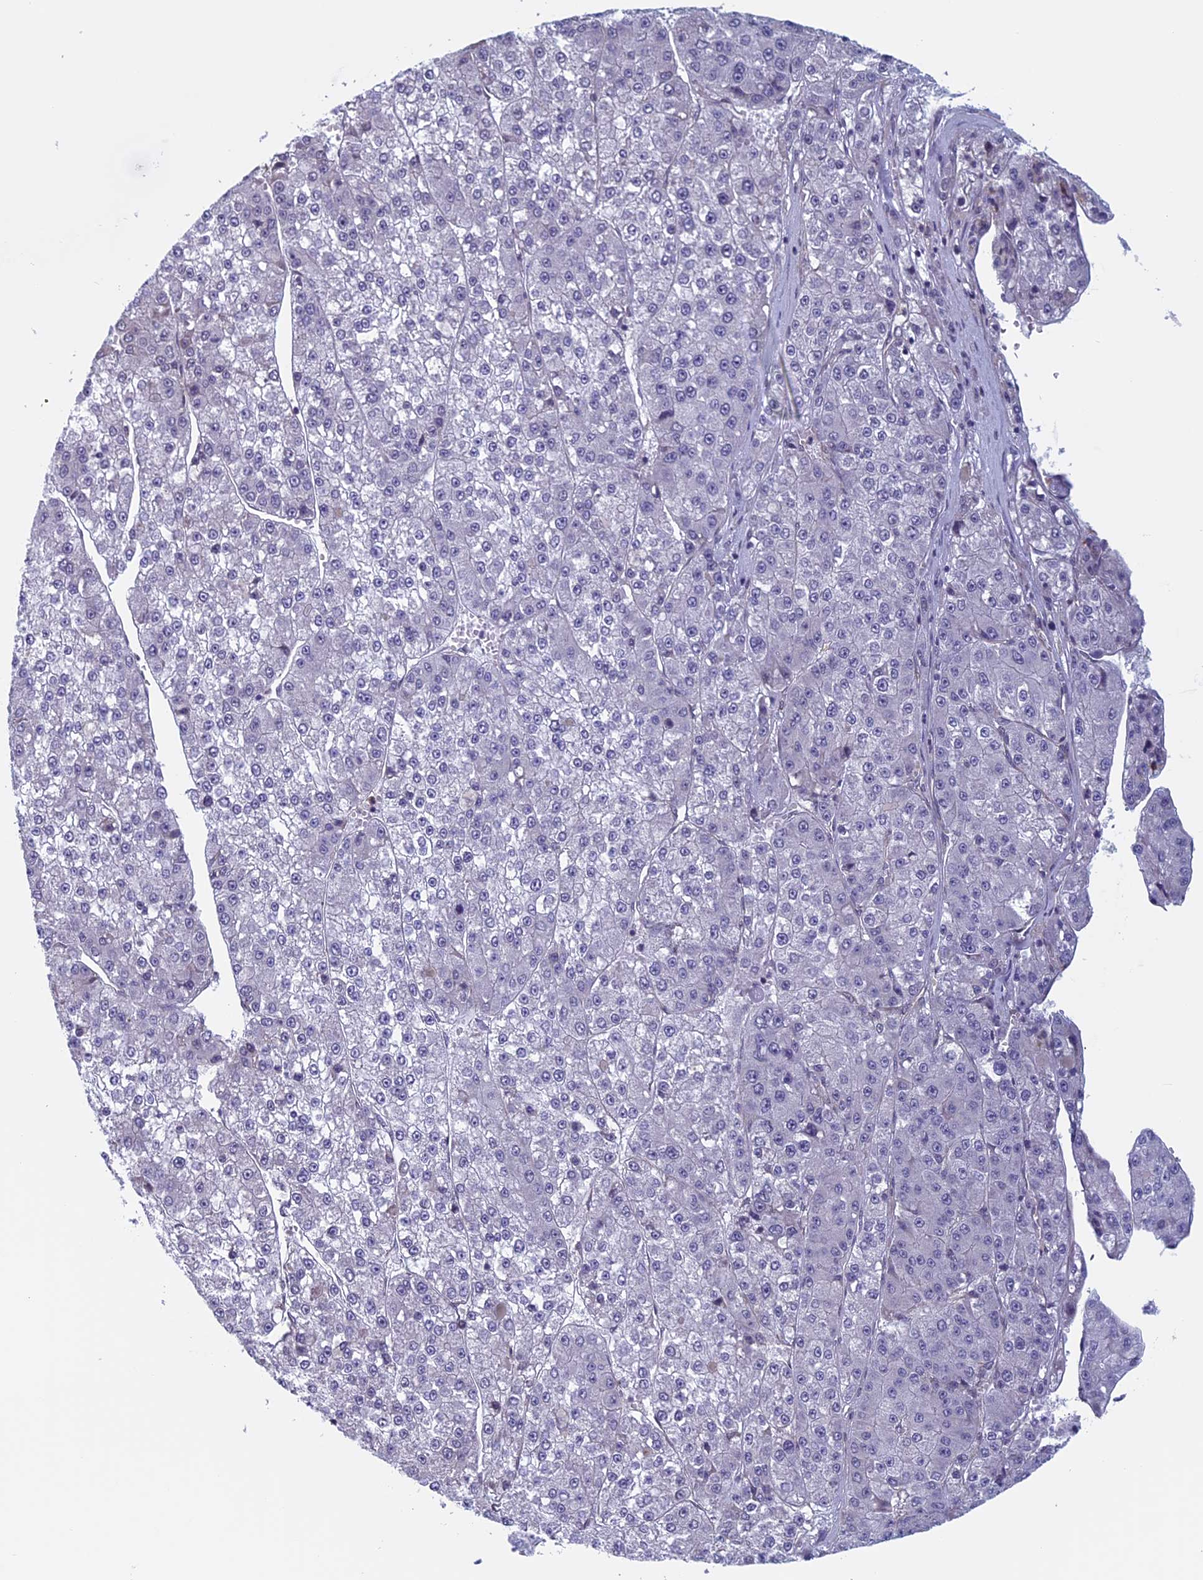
{"staining": {"intensity": "negative", "quantity": "none", "location": "none"}, "tissue": "liver cancer", "cell_type": "Tumor cells", "image_type": "cancer", "snomed": [{"axis": "morphology", "description": "Carcinoma, Hepatocellular, NOS"}, {"axis": "topography", "description": "Liver"}], "caption": "Immunohistochemistry micrograph of neoplastic tissue: liver hepatocellular carcinoma stained with DAB shows no significant protein positivity in tumor cells.", "gene": "SLC1A6", "patient": {"sex": "female", "age": 73}}